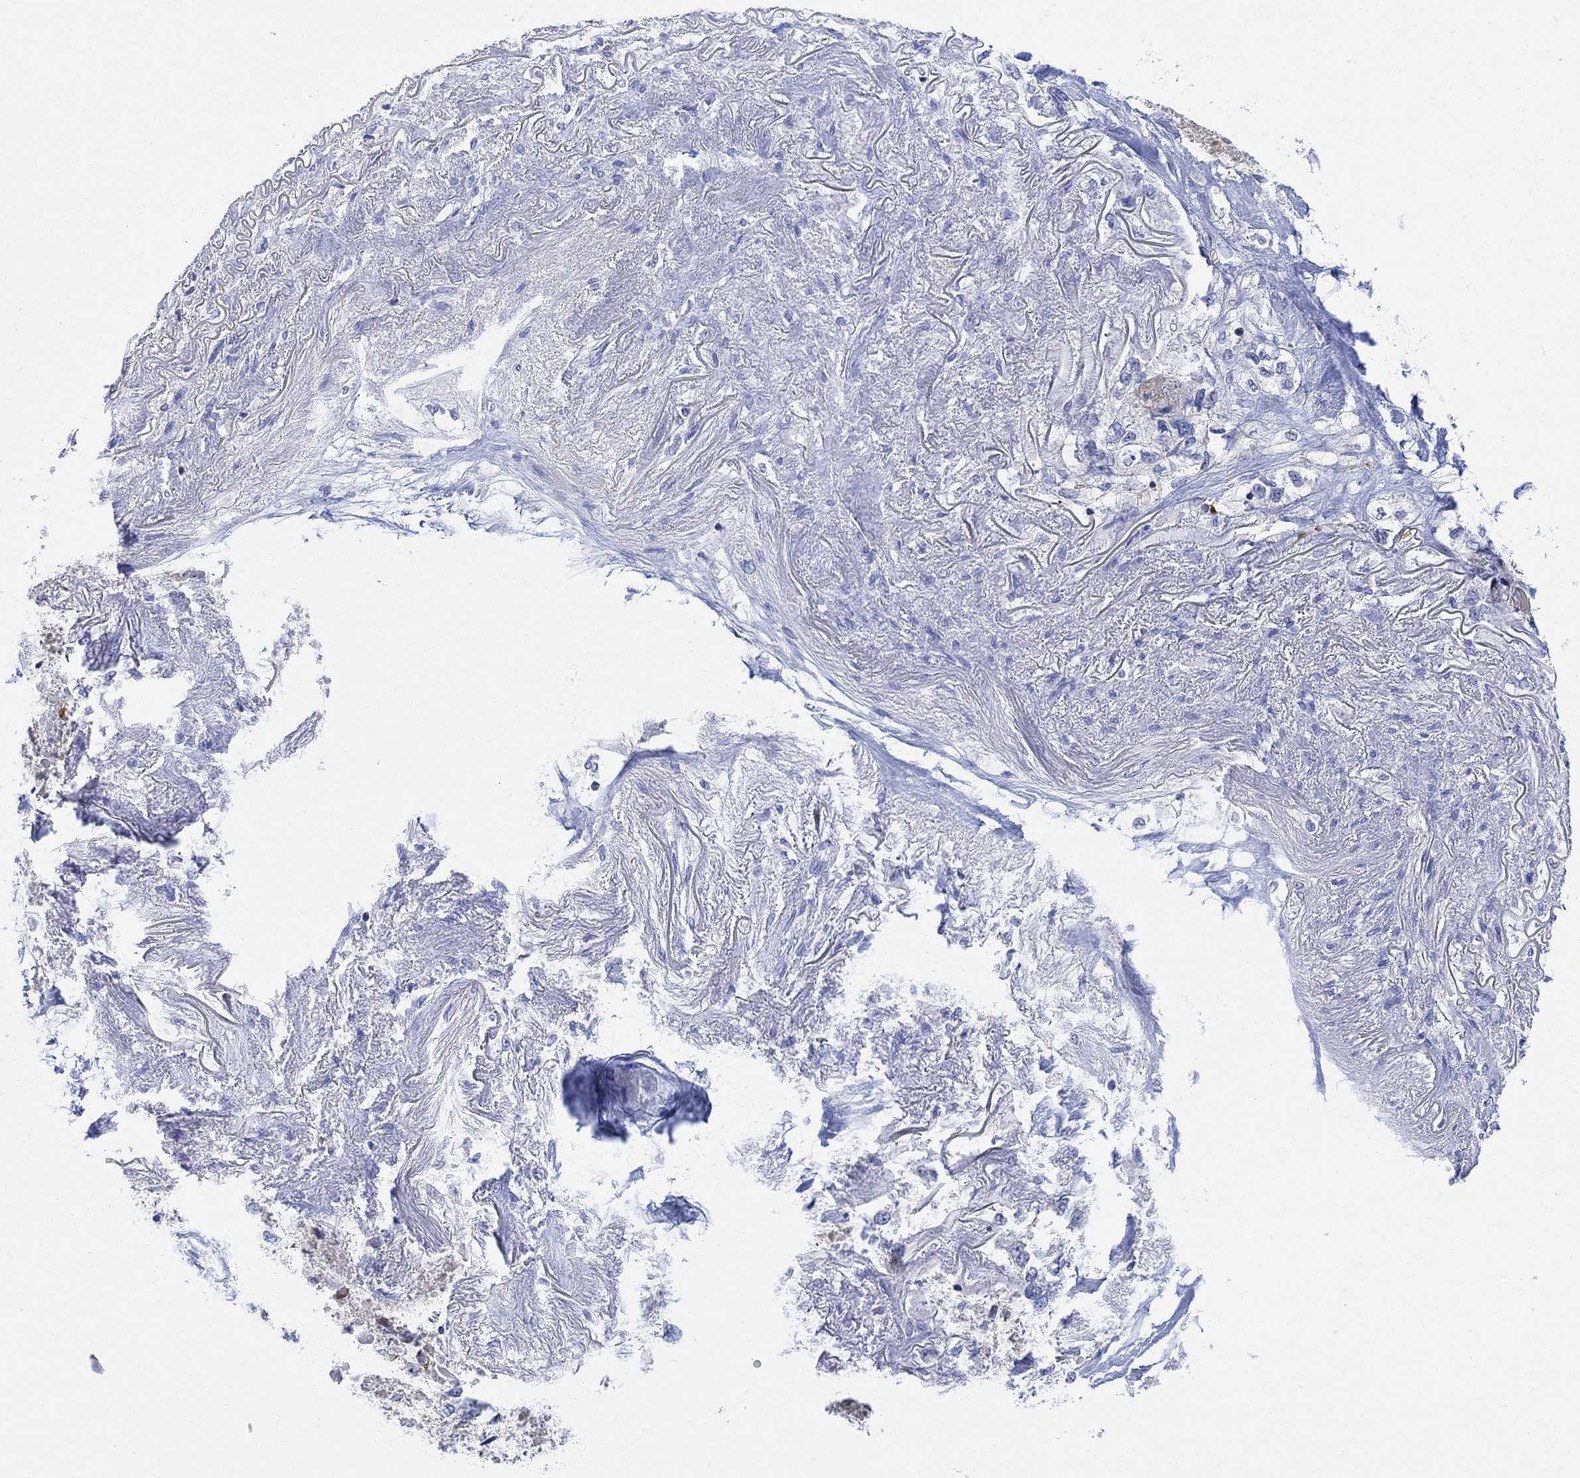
{"staining": {"intensity": "negative", "quantity": "none", "location": "none"}, "tissue": "lung cancer", "cell_type": "Tumor cells", "image_type": "cancer", "snomed": [{"axis": "morphology", "description": "Squamous cell carcinoma, NOS"}, {"axis": "topography", "description": "Lung"}], "caption": "The histopathology image reveals no staining of tumor cells in squamous cell carcinoma (lung).", "gene": "ARSK", "patient": {"sex": "female", "age": 70}}